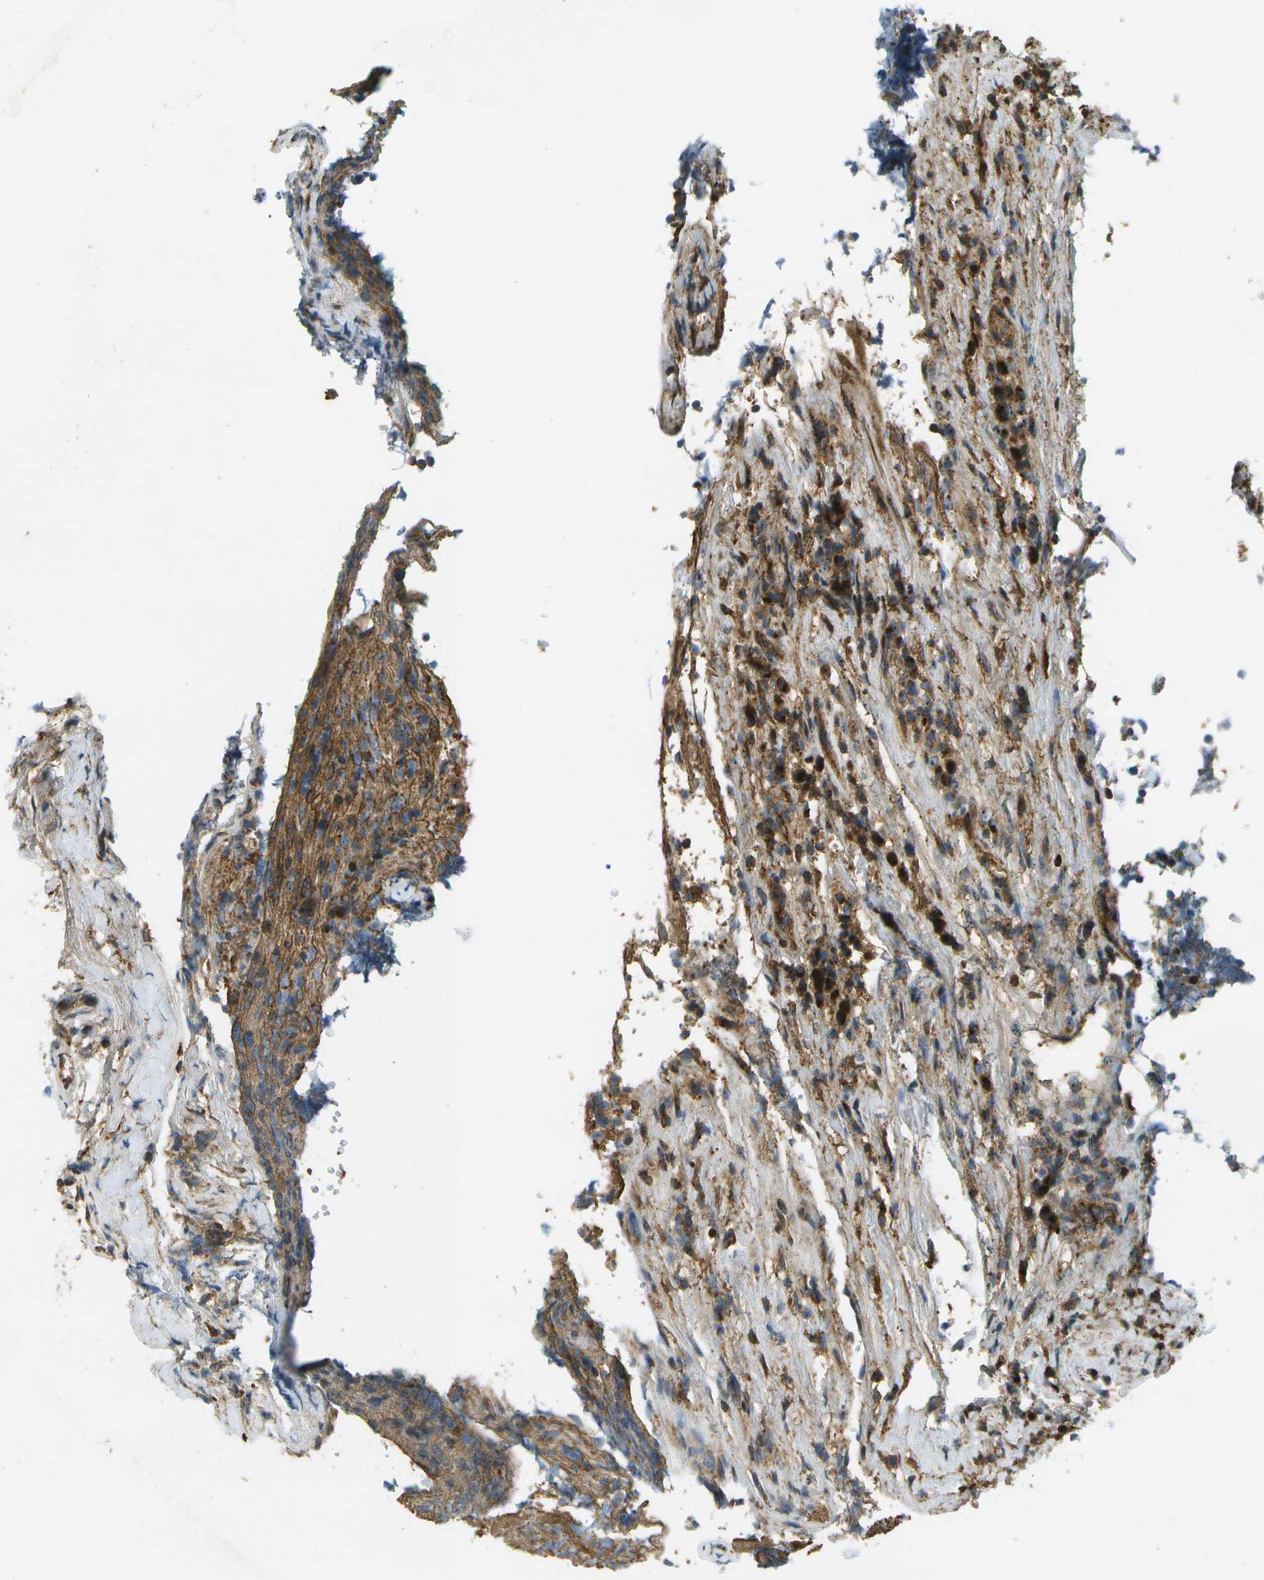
{"staining": {"intensity": "moderate", "quantity": ">75%", "location": "cytoplasmic/membranous,nuclear"}, "tissue": "lymphoma", "cell_type": "Tumor cells", "image_type": "cancer", "snomed": [{"axis": "morphology", "description": "Malignant lymphoma, non-Hodgkin's type, High grade"}, {"axis": "topography", "description": "Lymph node"}], "caption": "Immunohistochemical staining of lymphoma displays moderate cytoplasmic/membranous and nuclear protein staining in about >75% of tumor cells. Using DAB (brown) and hematoxylin (blue) stains, captured at high magnification using brightfield microscopy.", "gene": "LRP12", "patient": {"sex": "female", "age": 76}}